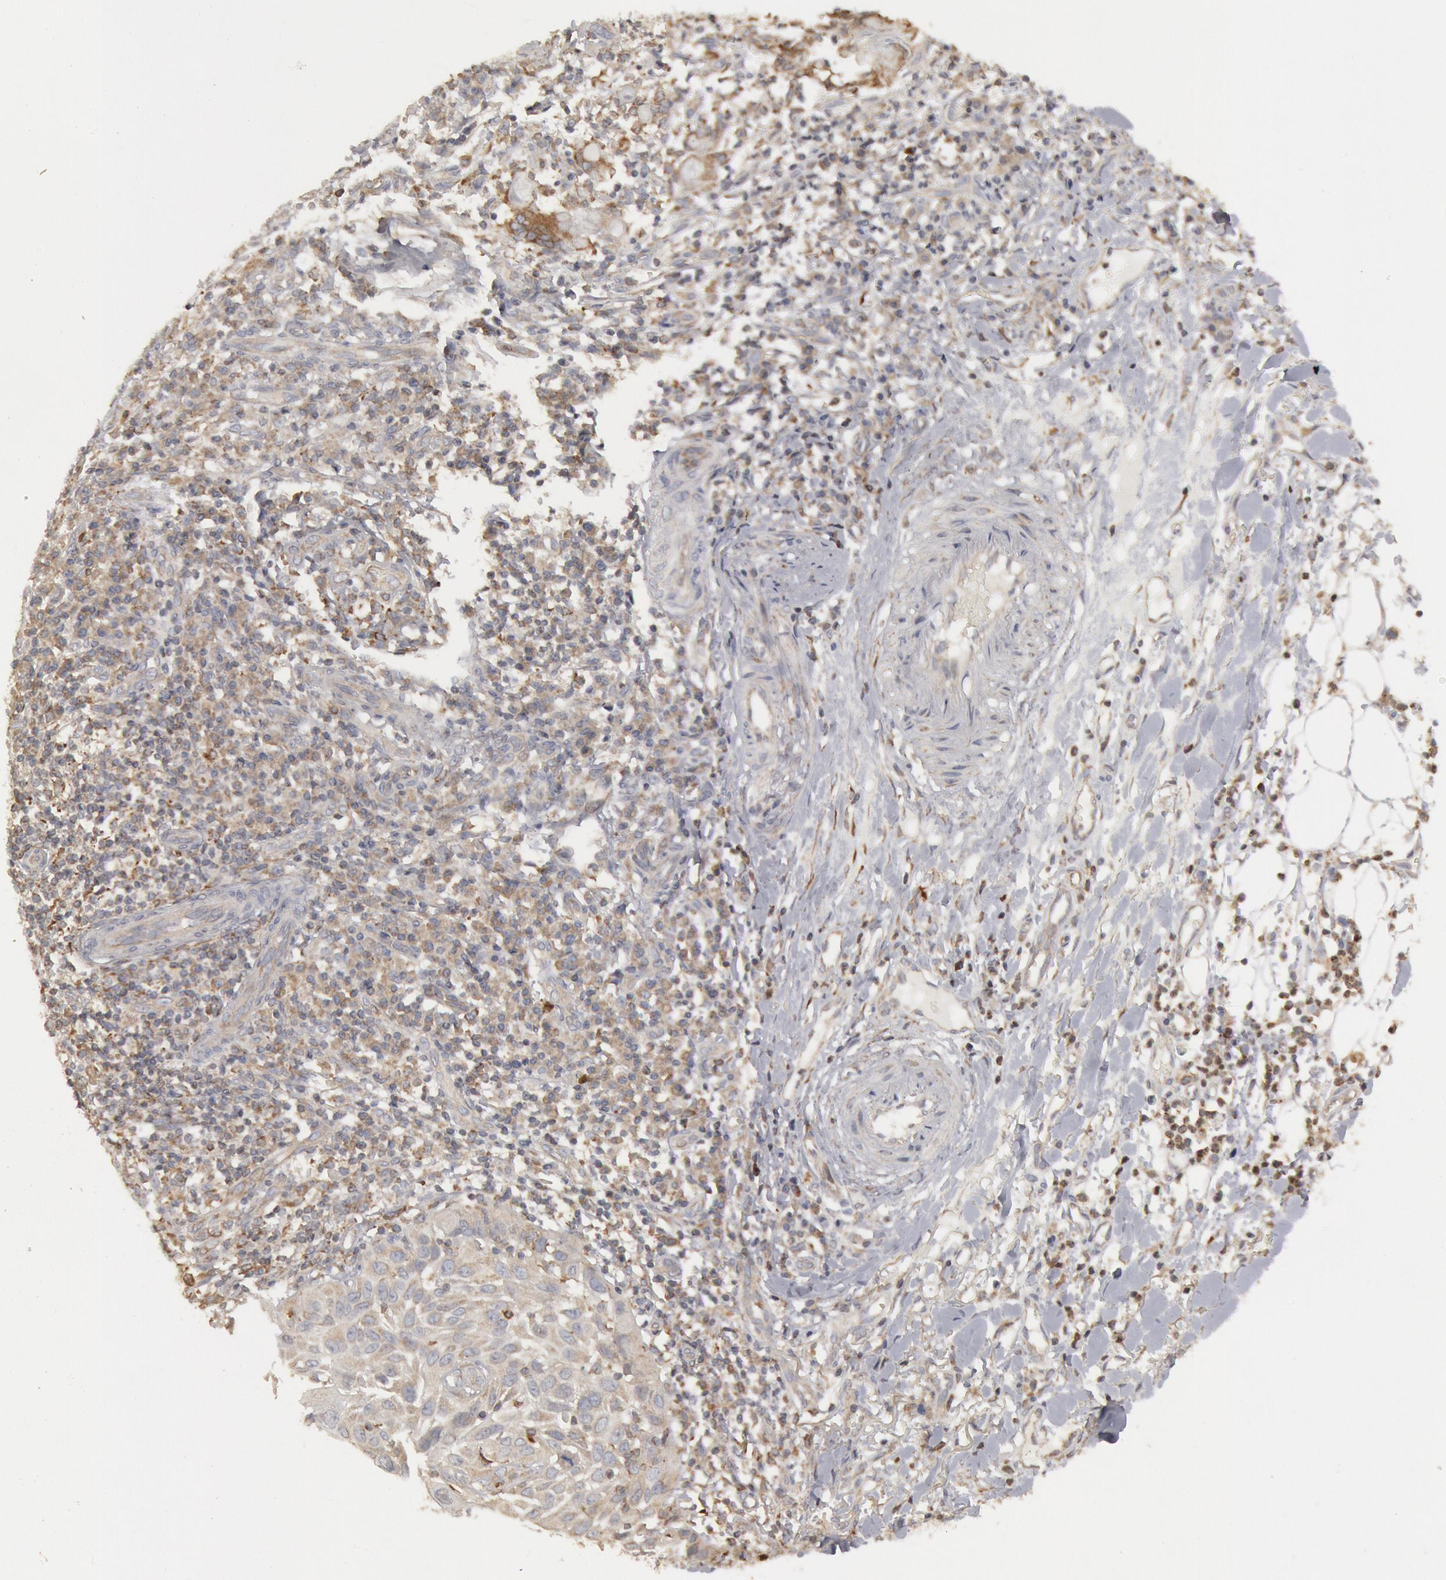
{"staining": {"intensity": "weak", "quantity": ">75%", "location": "cytoplasmic/membranous"}, "tissue": "skin cancer", "cell_type": "Tumor cells", "image_type": "cancer", "snomed": [{"axis": "morphology", "description": "Squamous cell carcinoma, NOS"}, {"axis": "topography", "description": "Skin"}], "caption": "The micrograph displays a brown stain indicating the presence of a protein in the cytoplasmic/membranous of tumor cells in skin cancer (squamous cell carcinoma). Nuclei are stained in blue.", "gene": "OSBPL8", "patient": {"sex": "female", "age": 89}}